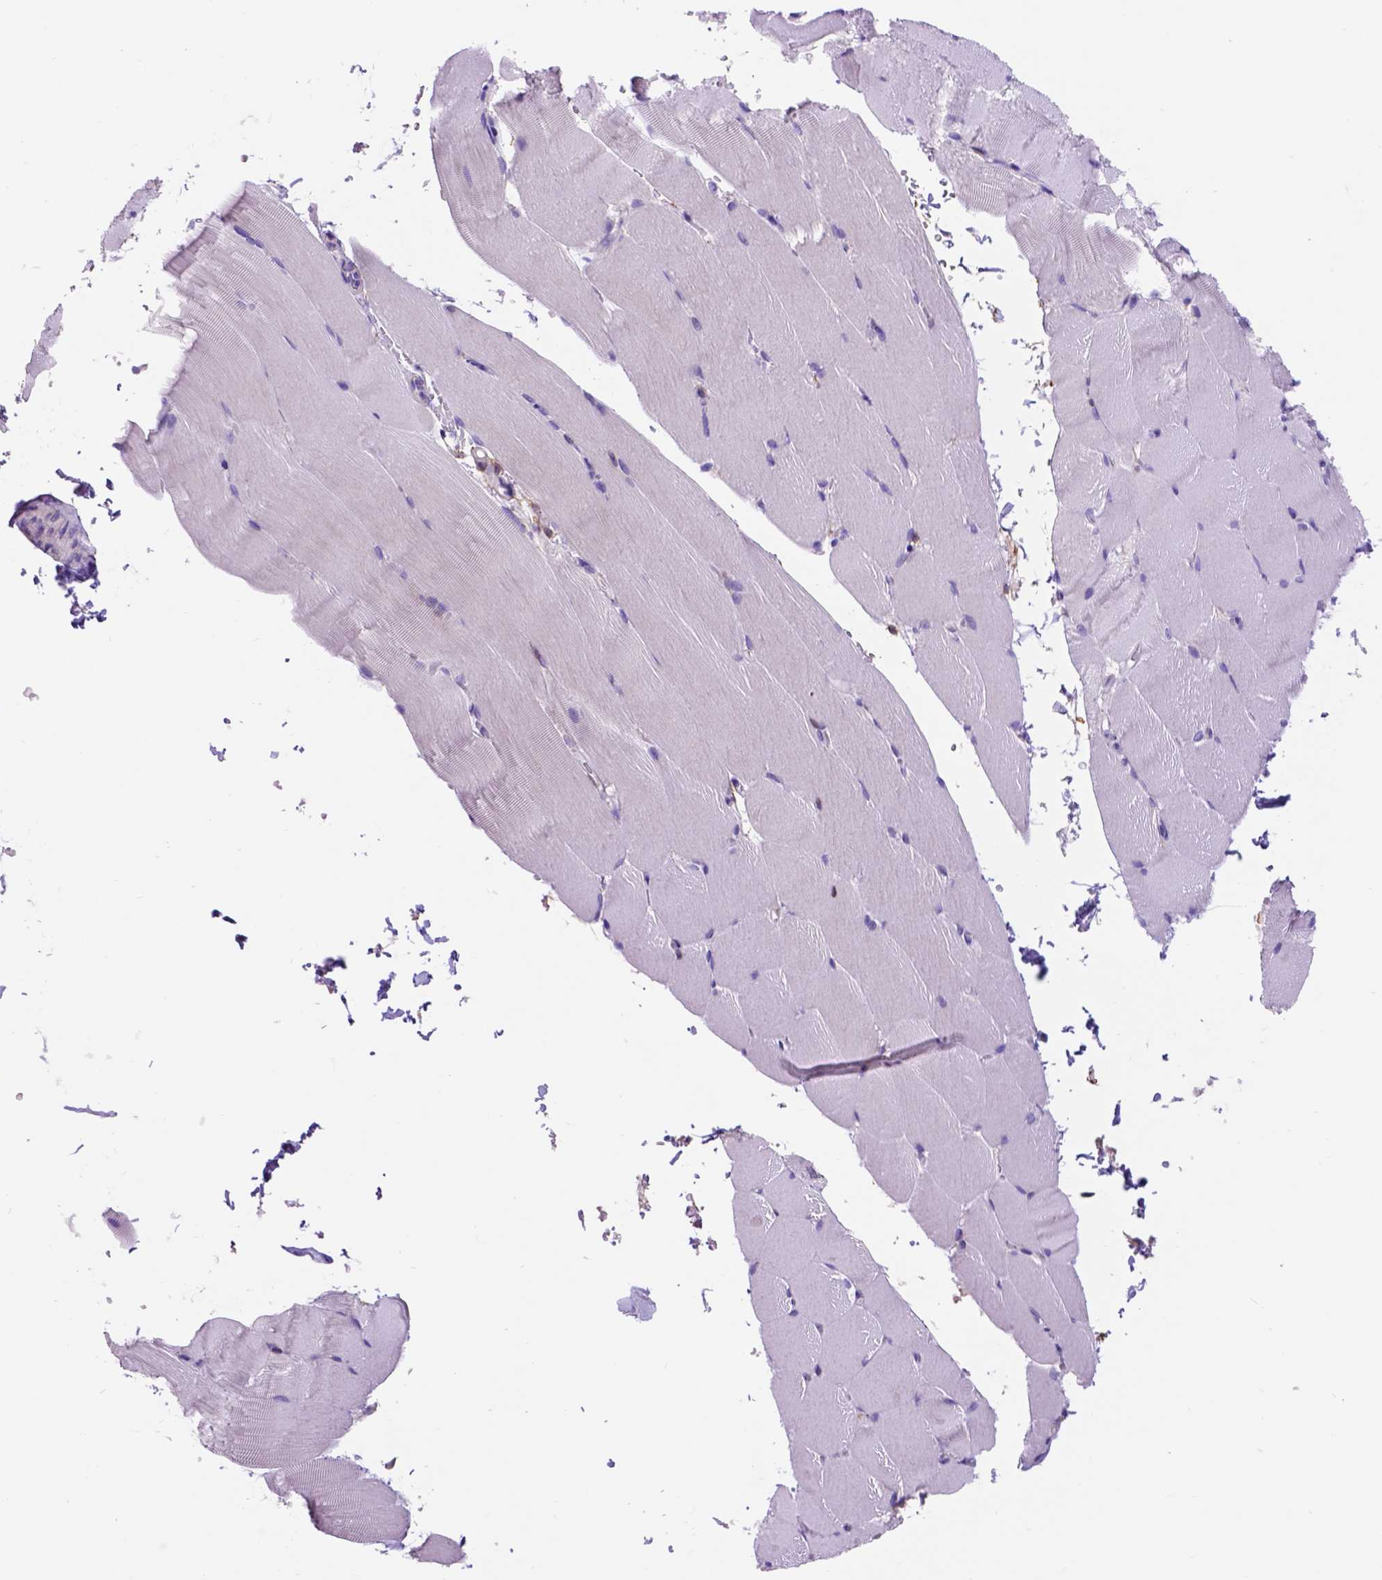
{"staining": {"intensity": "negative", "quantity": "none", "location": "none"}, "tissue": "skeletal muscle", "cell_type": "Myocytes", "image_type": "normal", "snomed": [{"axis": "morphology", "description": "Normal tissue, NOS"}, {"axis": "topography", "description": "Skeletal muscle"}], "caption": "IHC histopathology image of normal human skeletal muscle stained for a protein (brown), which displays no positivity in myocytes. (Immunohistochemistry, brightfield microscopy, high magnification).", "gene": "EGFR", "patient": {"sex": "female", "age": 37}}